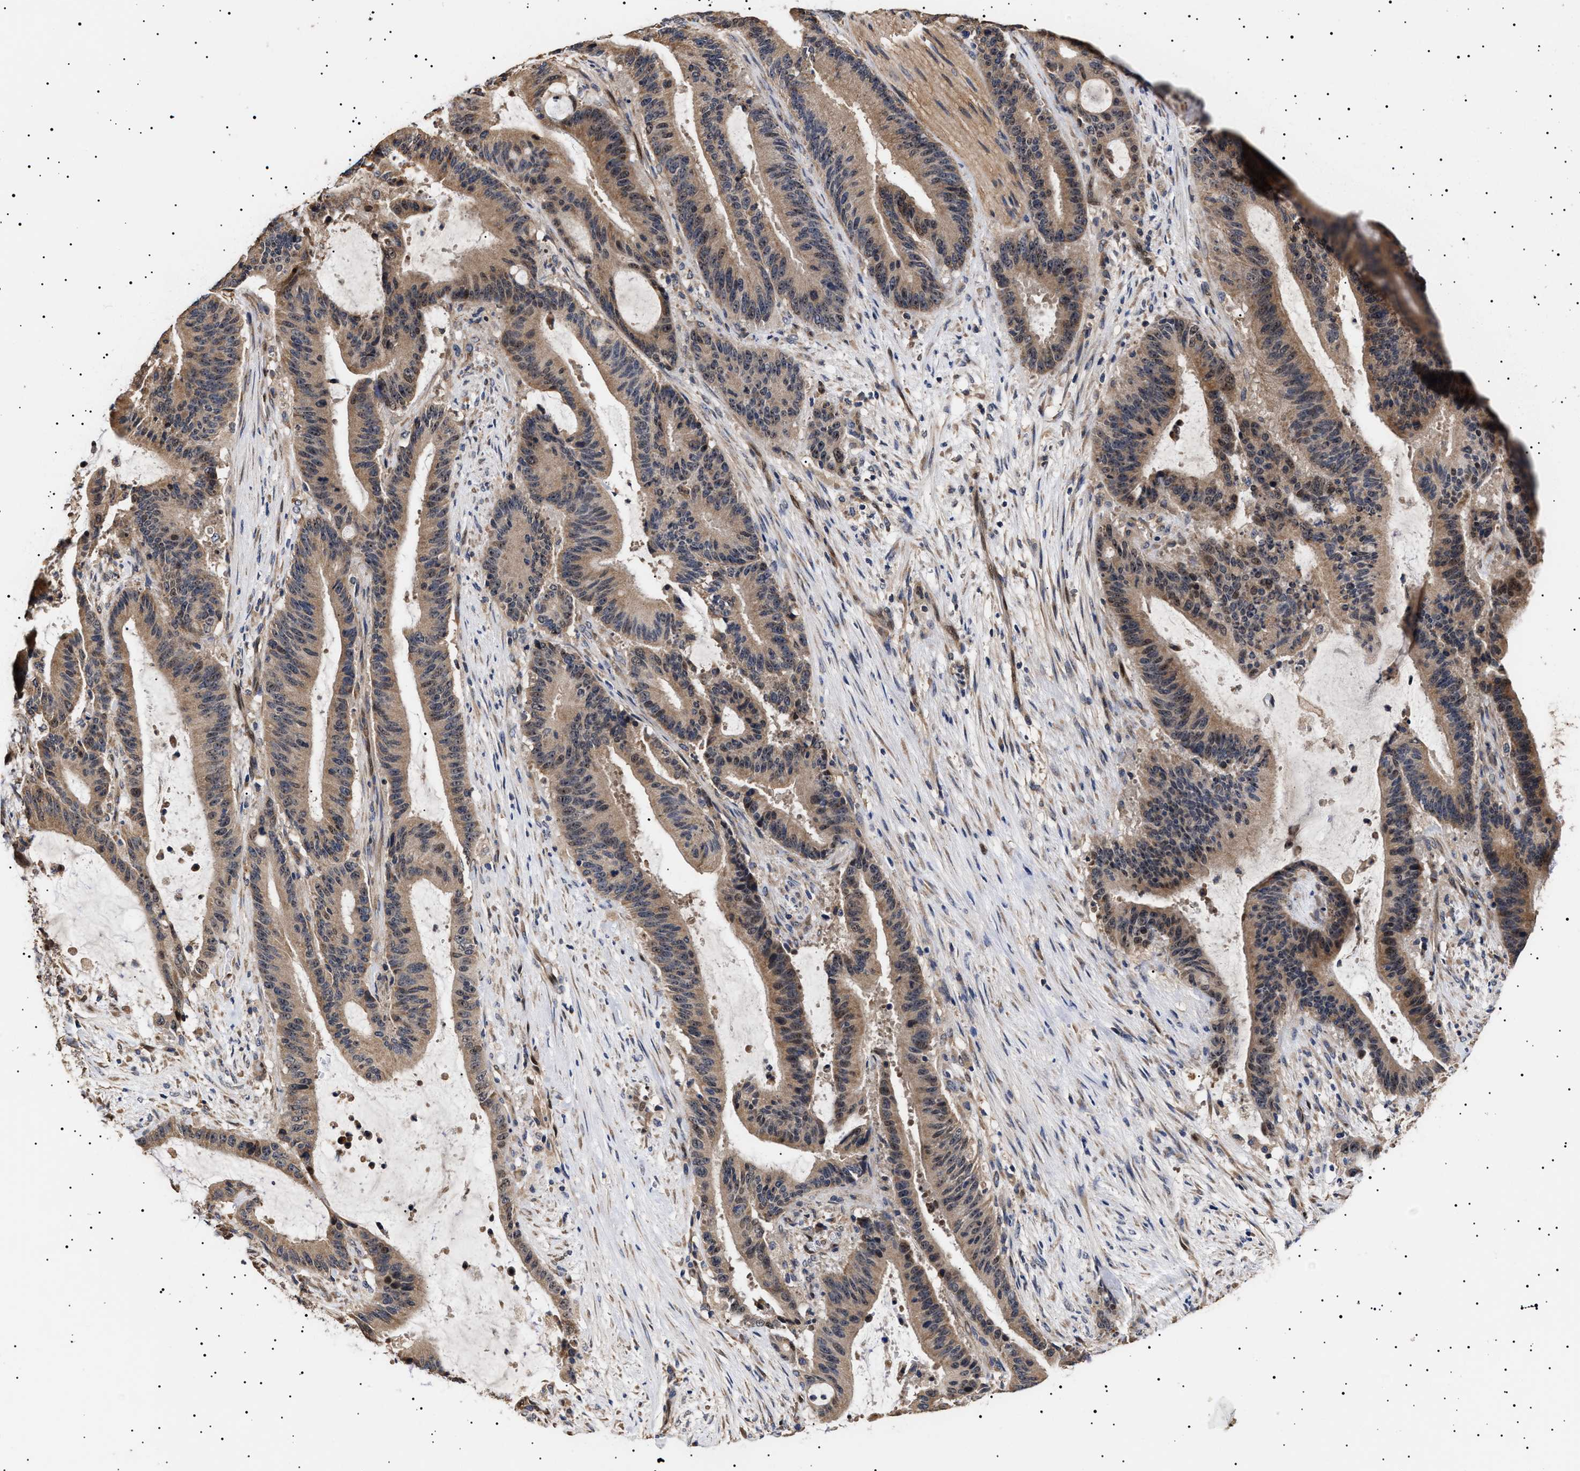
{"staining": {"intensity": "moderate", "quantity": ">75%", "location": "cytoplasmic/membranous,nuclear"}, "tissue": "liver cancer", "cell_type": "Tumor cells", "image_type": "cancer", "snomed": [{"axis": "morphology", "description": "Normal tissue, NOS"}, {"axis": "morphology", "description": "Cholangiocarcinoma"}, {"axis": "topography", "description": "Liver"}, {"axis": "topography", "description": "Peripheral nerve tissue"}], "caption": "Immunohistochemical staining of human liver cancer (cholangiocarcinoma) reveals medium levels of moderate cytoplasmic/membranous and nuclear positivity in approximately >75% of tumor cells.", "gene": "KRBA1", "patient": {"sex": "female", "age": 73}}